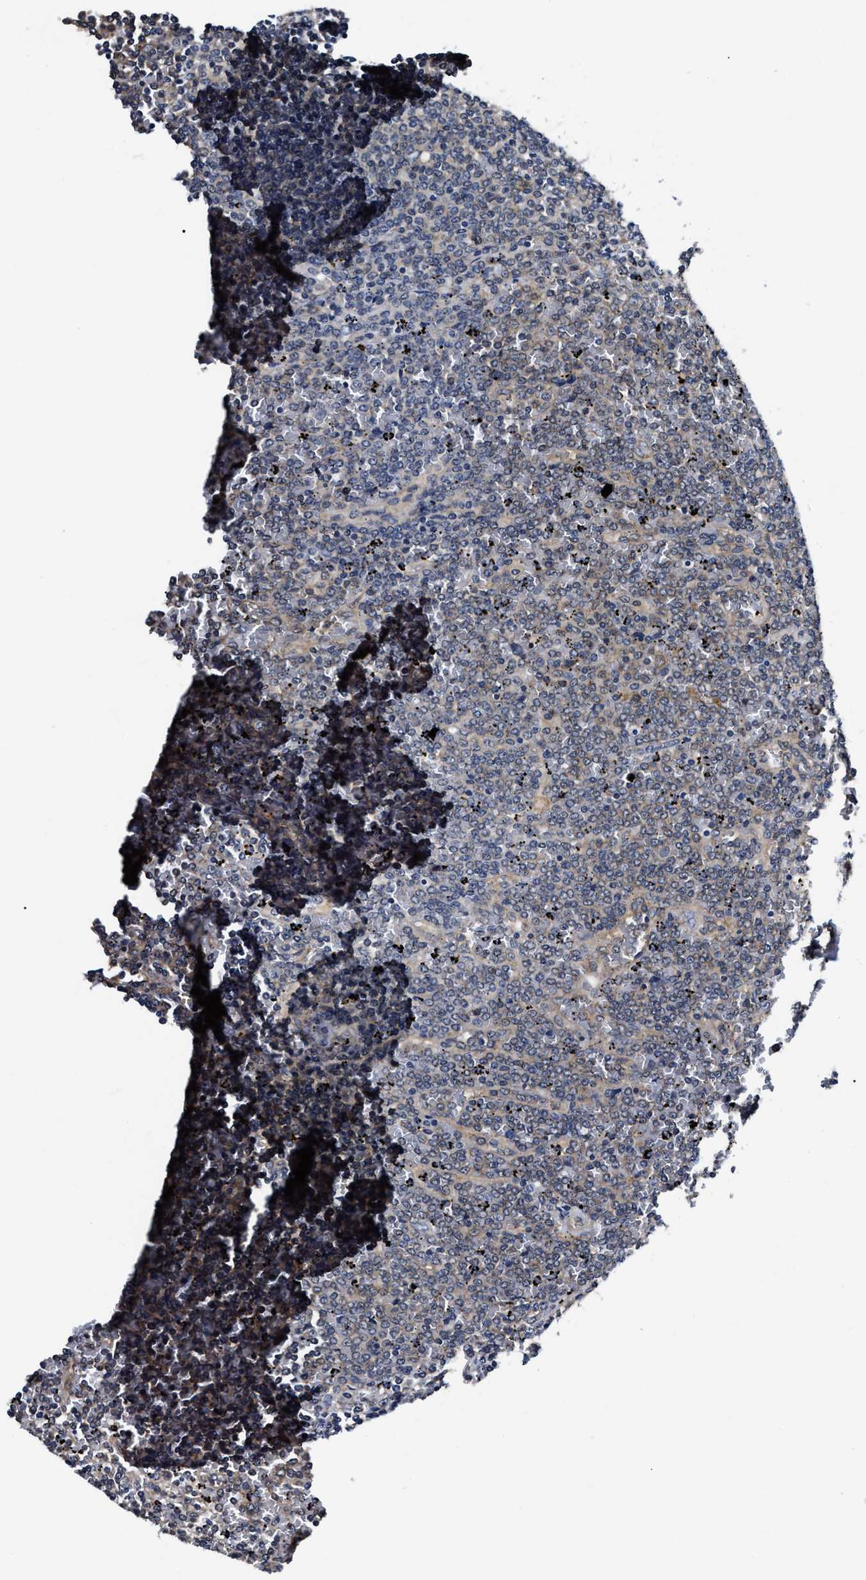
{"staining": {"intensity": "negative", "quantity": "none", "location": "none"}, "tissue": "lymphoma", "cell_type": "Tumor cells", "image_type": "cancer", "snomed": [{"axis": "morphology", "description": "Malignant lymphoma, non-Hodgkin's type, Low grade"}, {"axis": "topography", "description": "Spleen"}], "caption": "An IHC histopathology image of lymphoma is shown. There is no staining in tumor cells of lymphoma.", "gene": "GET4", "patient": {"sex": "female", "age": 19}}